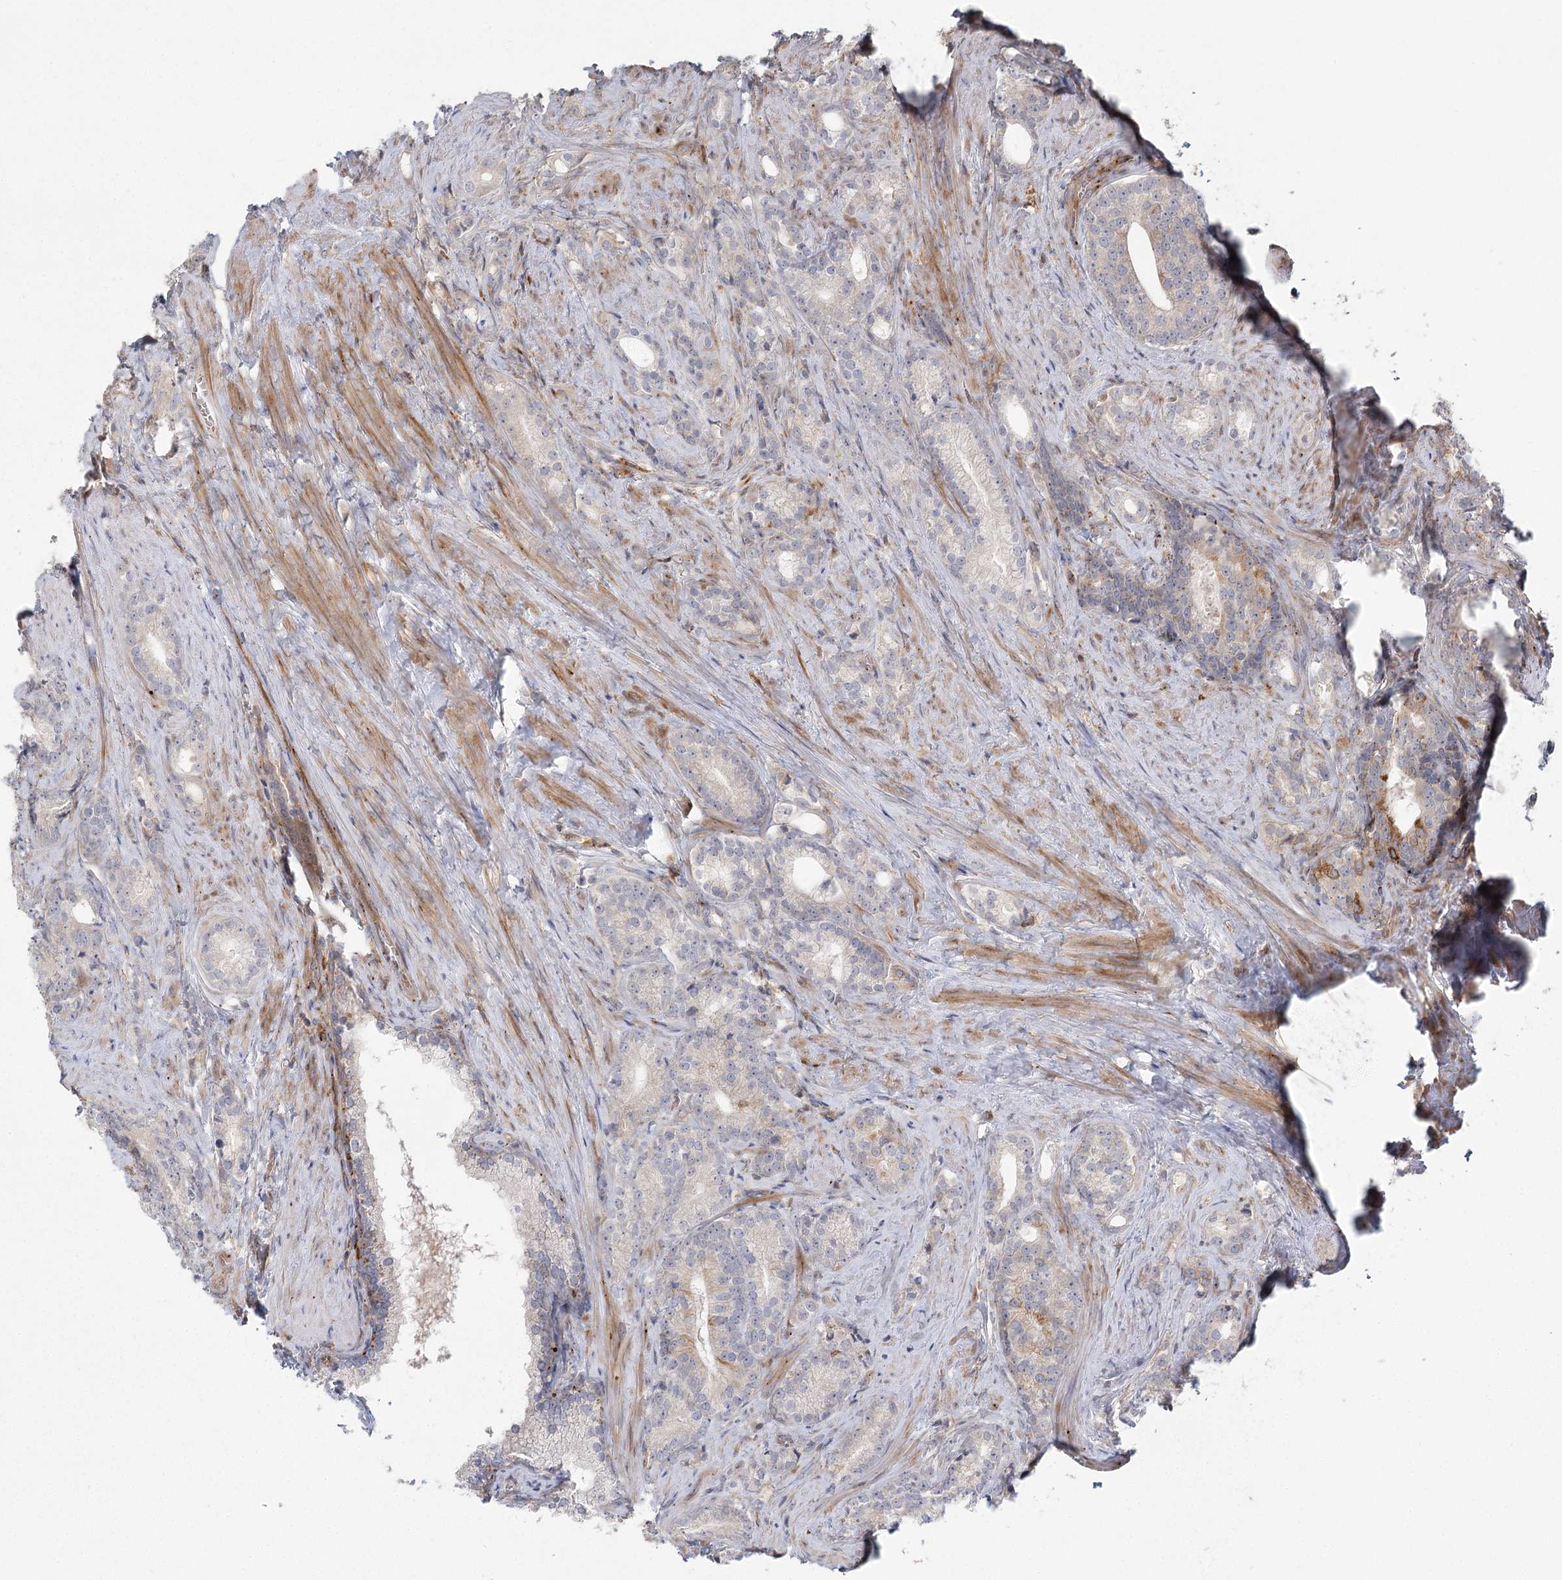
{"staining": {"intensity": "negative", "quantity": "none", "location": "none"}, "tissue": "prostate cancer", "cell_type": "Tumor cells", "image_type": "cancer", "snomed": [{"axis": "morphology", "description": "Adenocarcinoma, Low grade"}, {"axis": "topography", "description": "Prostate"}], "caption": "This image is of prostate adenocarcinoma (low-grade) stained with IHC to label a protein in brown with the nuclei are counter-stained blue. There is no positivity in tumor cells.", "gene": "FAM110C", "patient": {"sex": "male", "age": 71}}